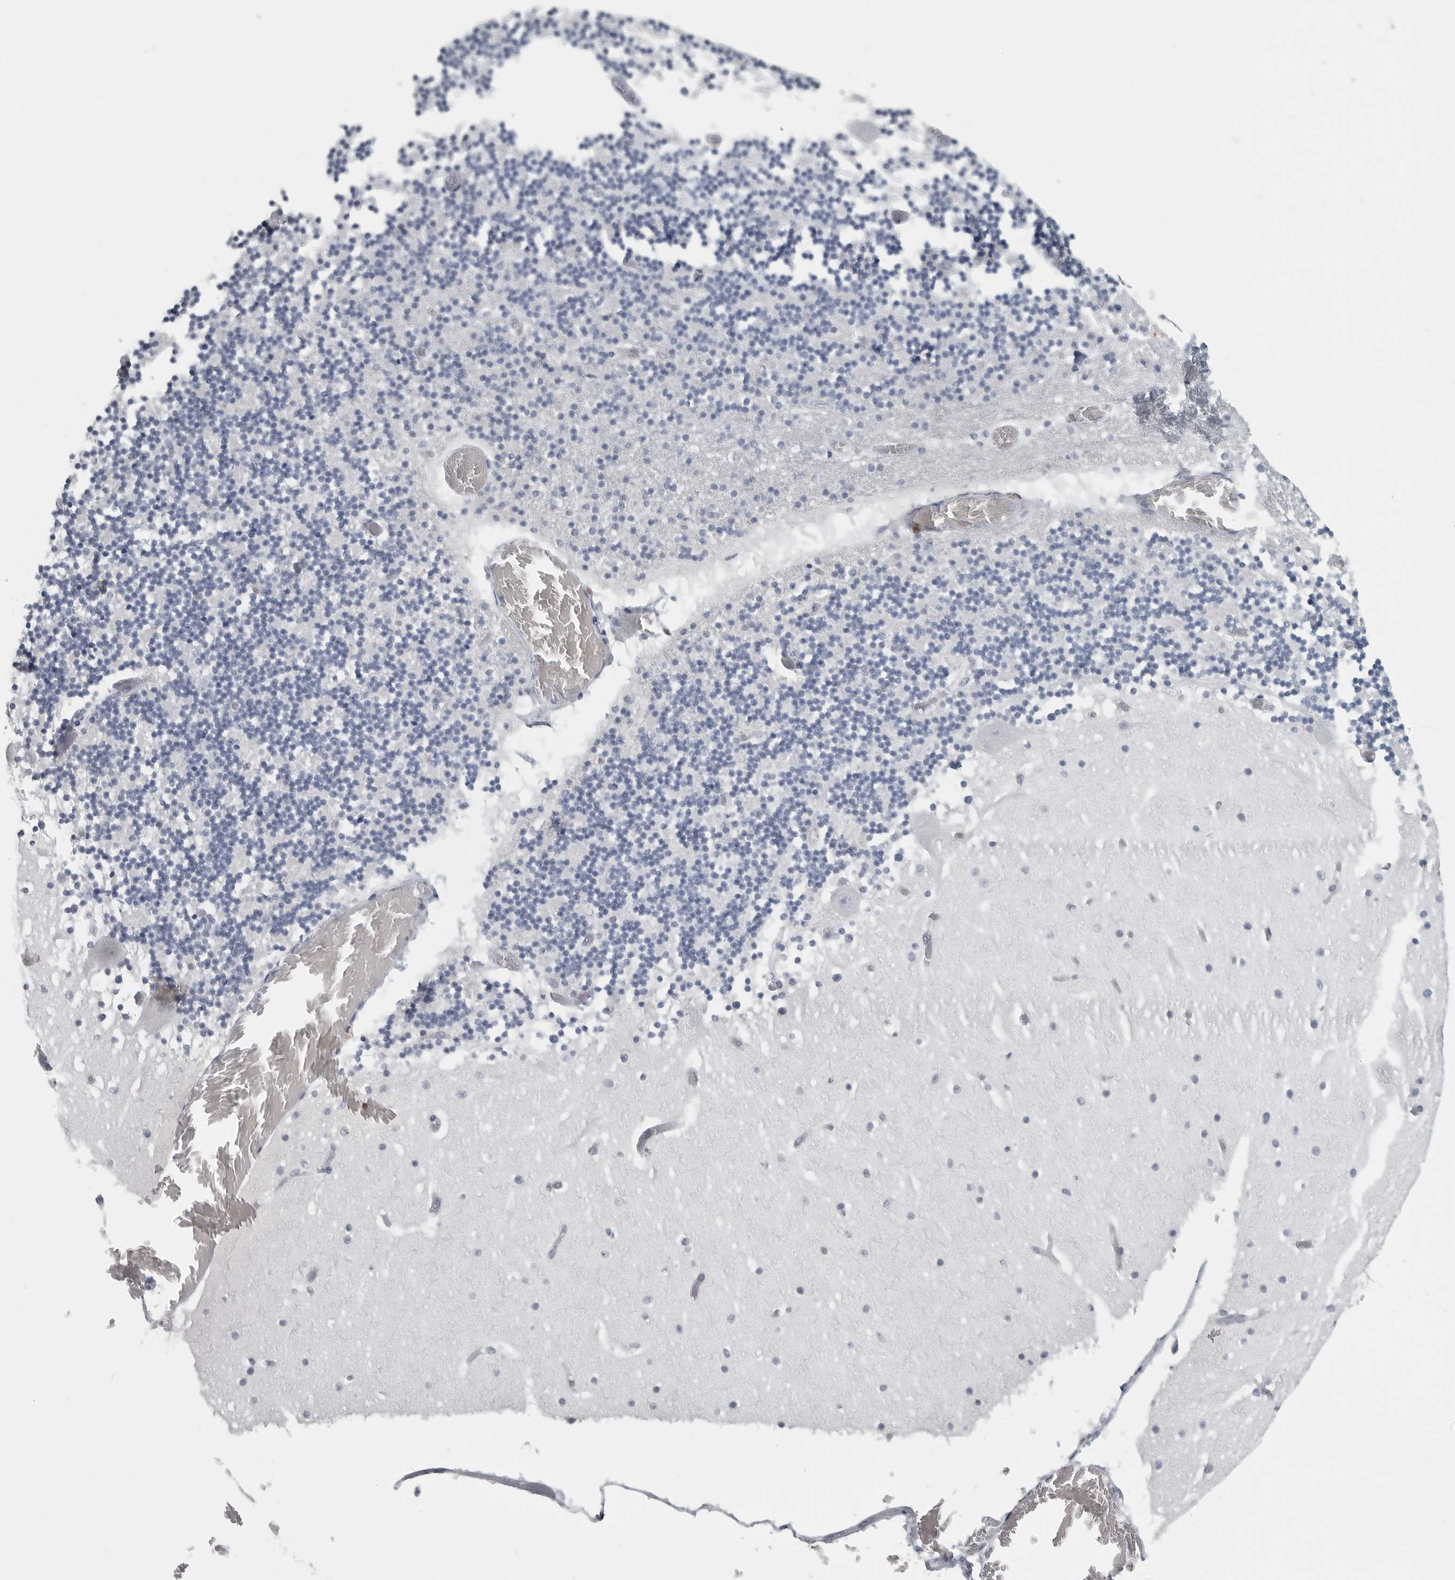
{"staining": {"intensity": "negative", "quantity": "none", "location": "none"}, "tissue": "cerebellum", "cell_type": "Cells in granular layer", "image_type": "normal", "snomed": [{"axis": "morphology", "description": "Normal tissue, NOS"}, {"axis": "topography", "description": "Cerebellum"}], "caption": "DAB immunohistochemical staining of benign cerebellum demonstrates no significant staining in cells in granular layer.", "gene": "SATB2", "patient": {"sex": "female", "age": 28}}